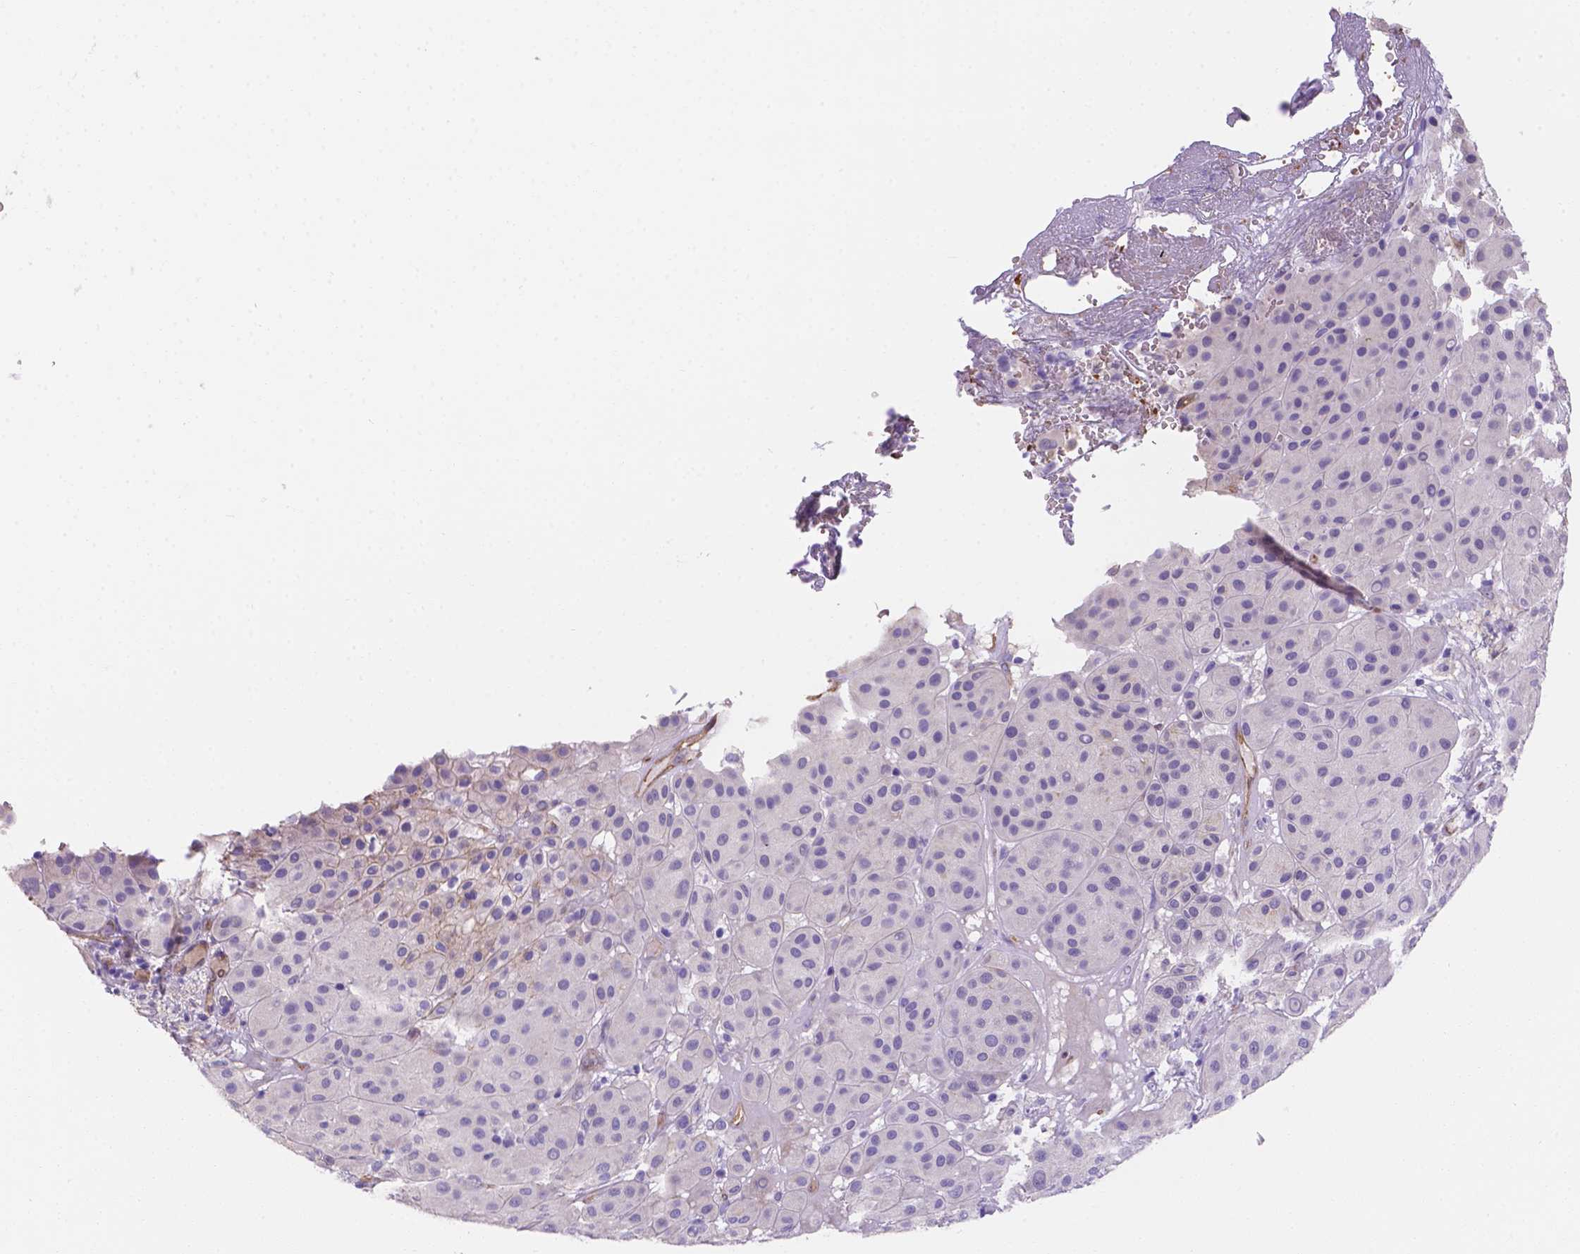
{"staining": {"intensity": "negative", "quantity": "none", "location": "none"}, "tissue": "melanoma", "cell_type": "Tumor cells", "image_type": "cancer", "snomed": [{"axis": "morphology", "description": "Malignant melanoma, Metastatic site"}, {"axis": "topography", "description": "Smooth muscle"}], "caption": "The image reveals no significant expression in tumor cells of malignant melanoma (metastatic site).", "gene": "SLC40A1", "patient": {"sex": "male", "age": 41}}